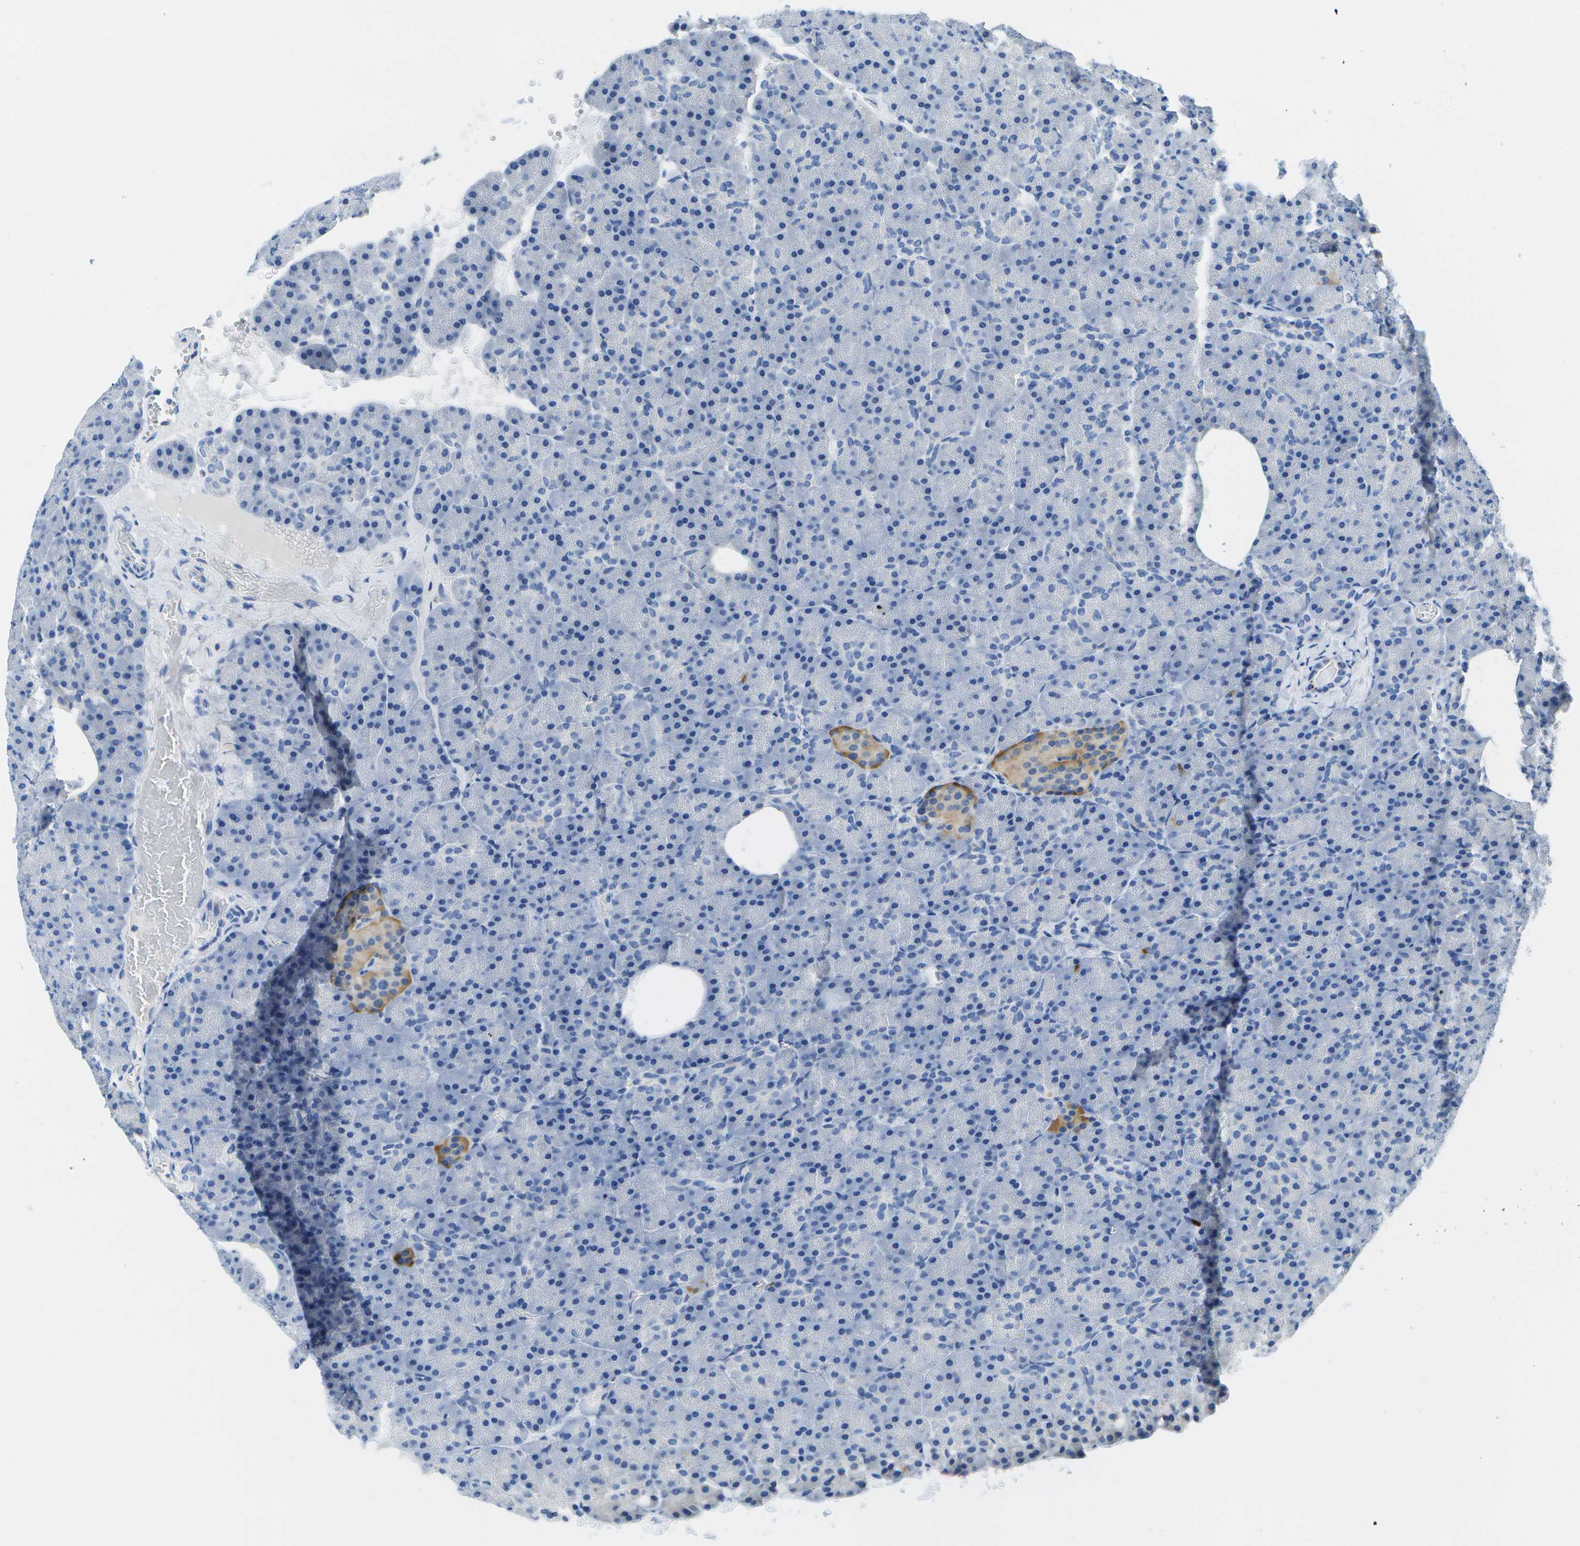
{"staining": {"intensity": "negative", "quantity": "none", "location": "none"}, "tissue": "pancreas", "cell_type": "Exocrine glandular cells", "image_type": "normal", "snomed": [{"axis": "morphology", "description": "Normal tissue, NOS"}, {"axis": "topography", "description": "Pancreas"}], "caption": "Micrograph shows no significant protein expression in exocrine glandular cells of unremarkable pancreas.", "gene": "MS4A1", "patient": {"sex": "female", "age": 35}}